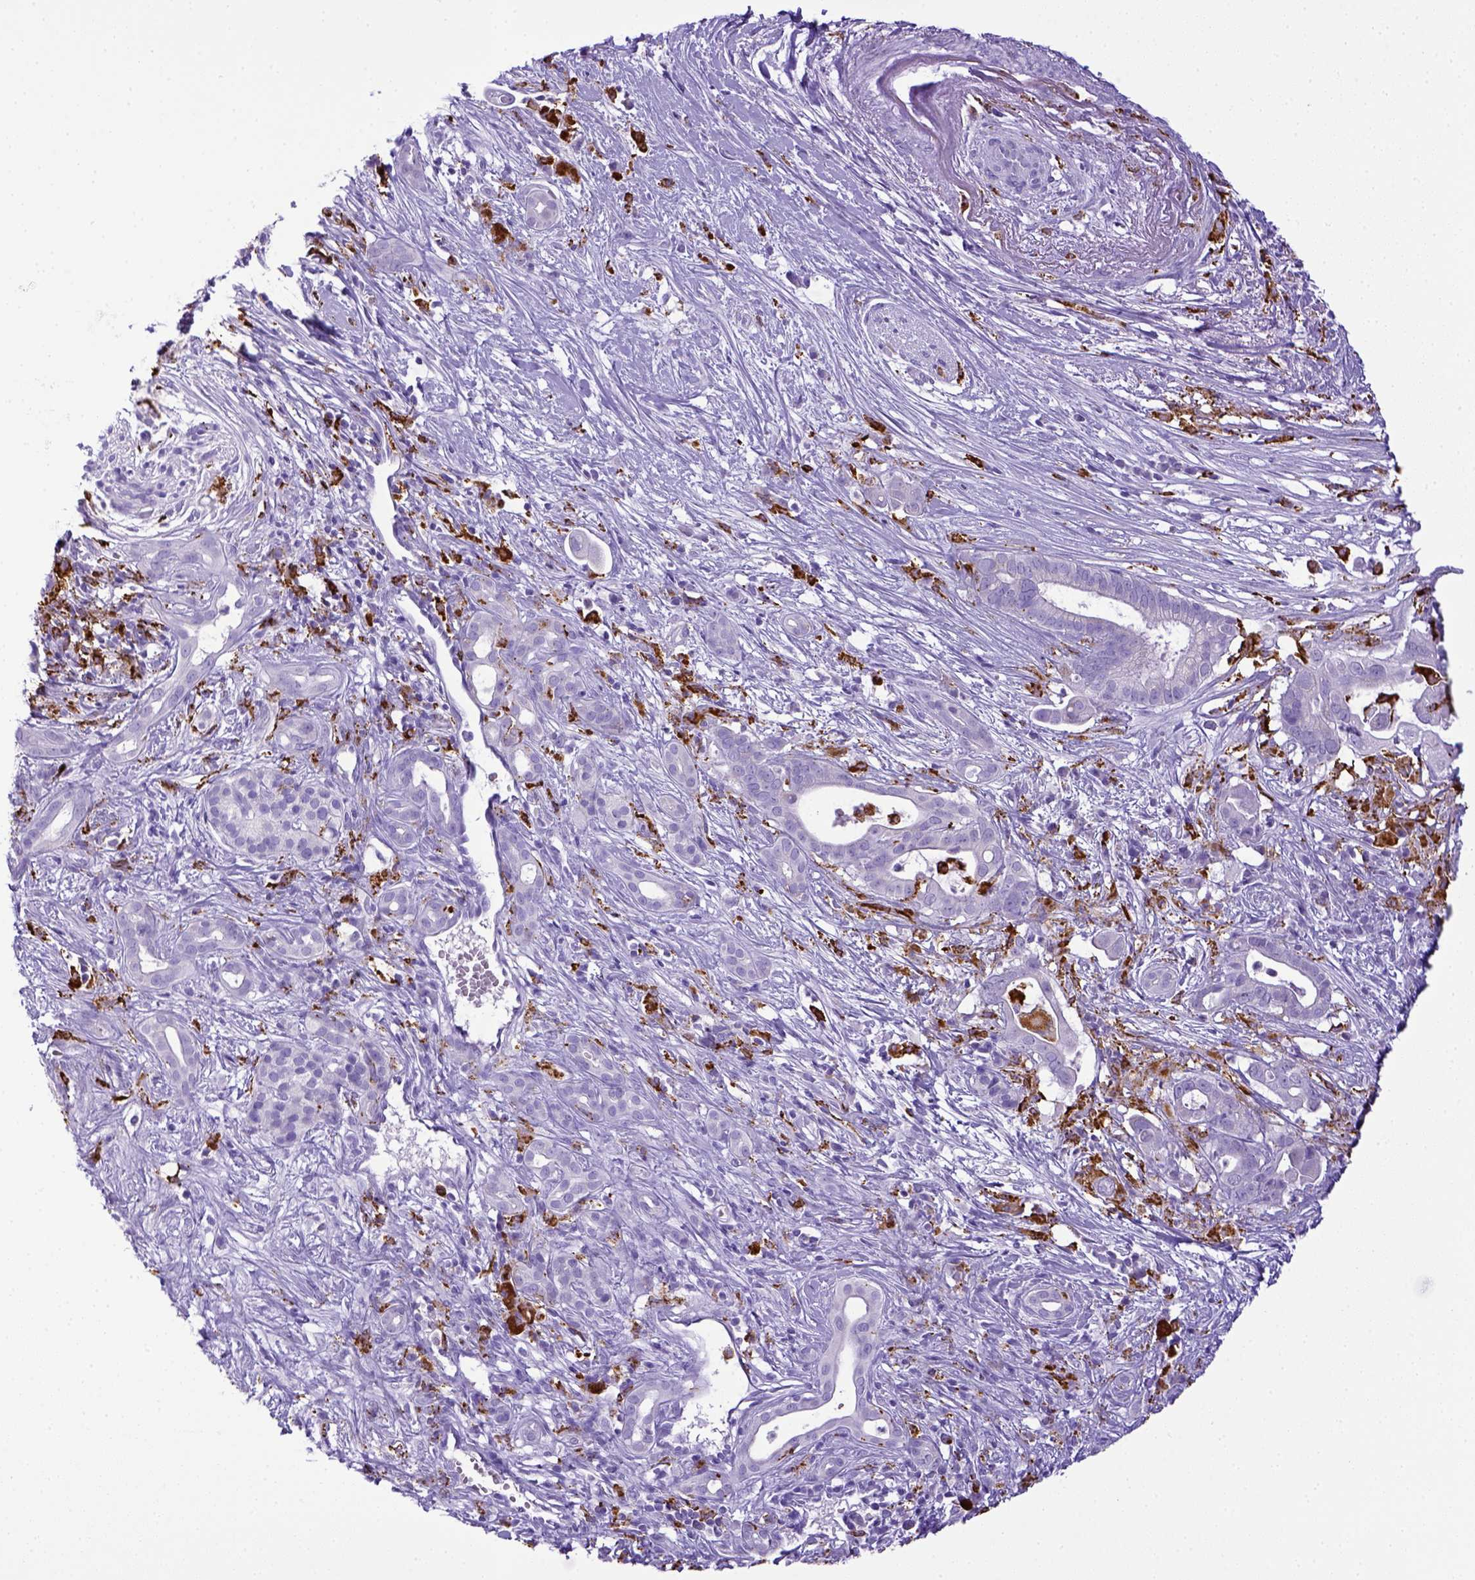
{"staining": {"intensity": "negative", "quantity": "none", "location": "none"}, "tissue": "pancreatic cancer", "cell_type": "Tumor cells", "image_type": "cancer", "snomed": [{"axis": "morphology", "description": "Adenocarcinoma, NOS"}, {"axis": "topography", "description": "Pancreas"}], "caption": "Adenocarcinoma (pancreatic) was stained to show a protein in brown. There is no significant staining in tumor cells.", "gene": "CD68", "patient": {"sex": "male", "age": 61}}